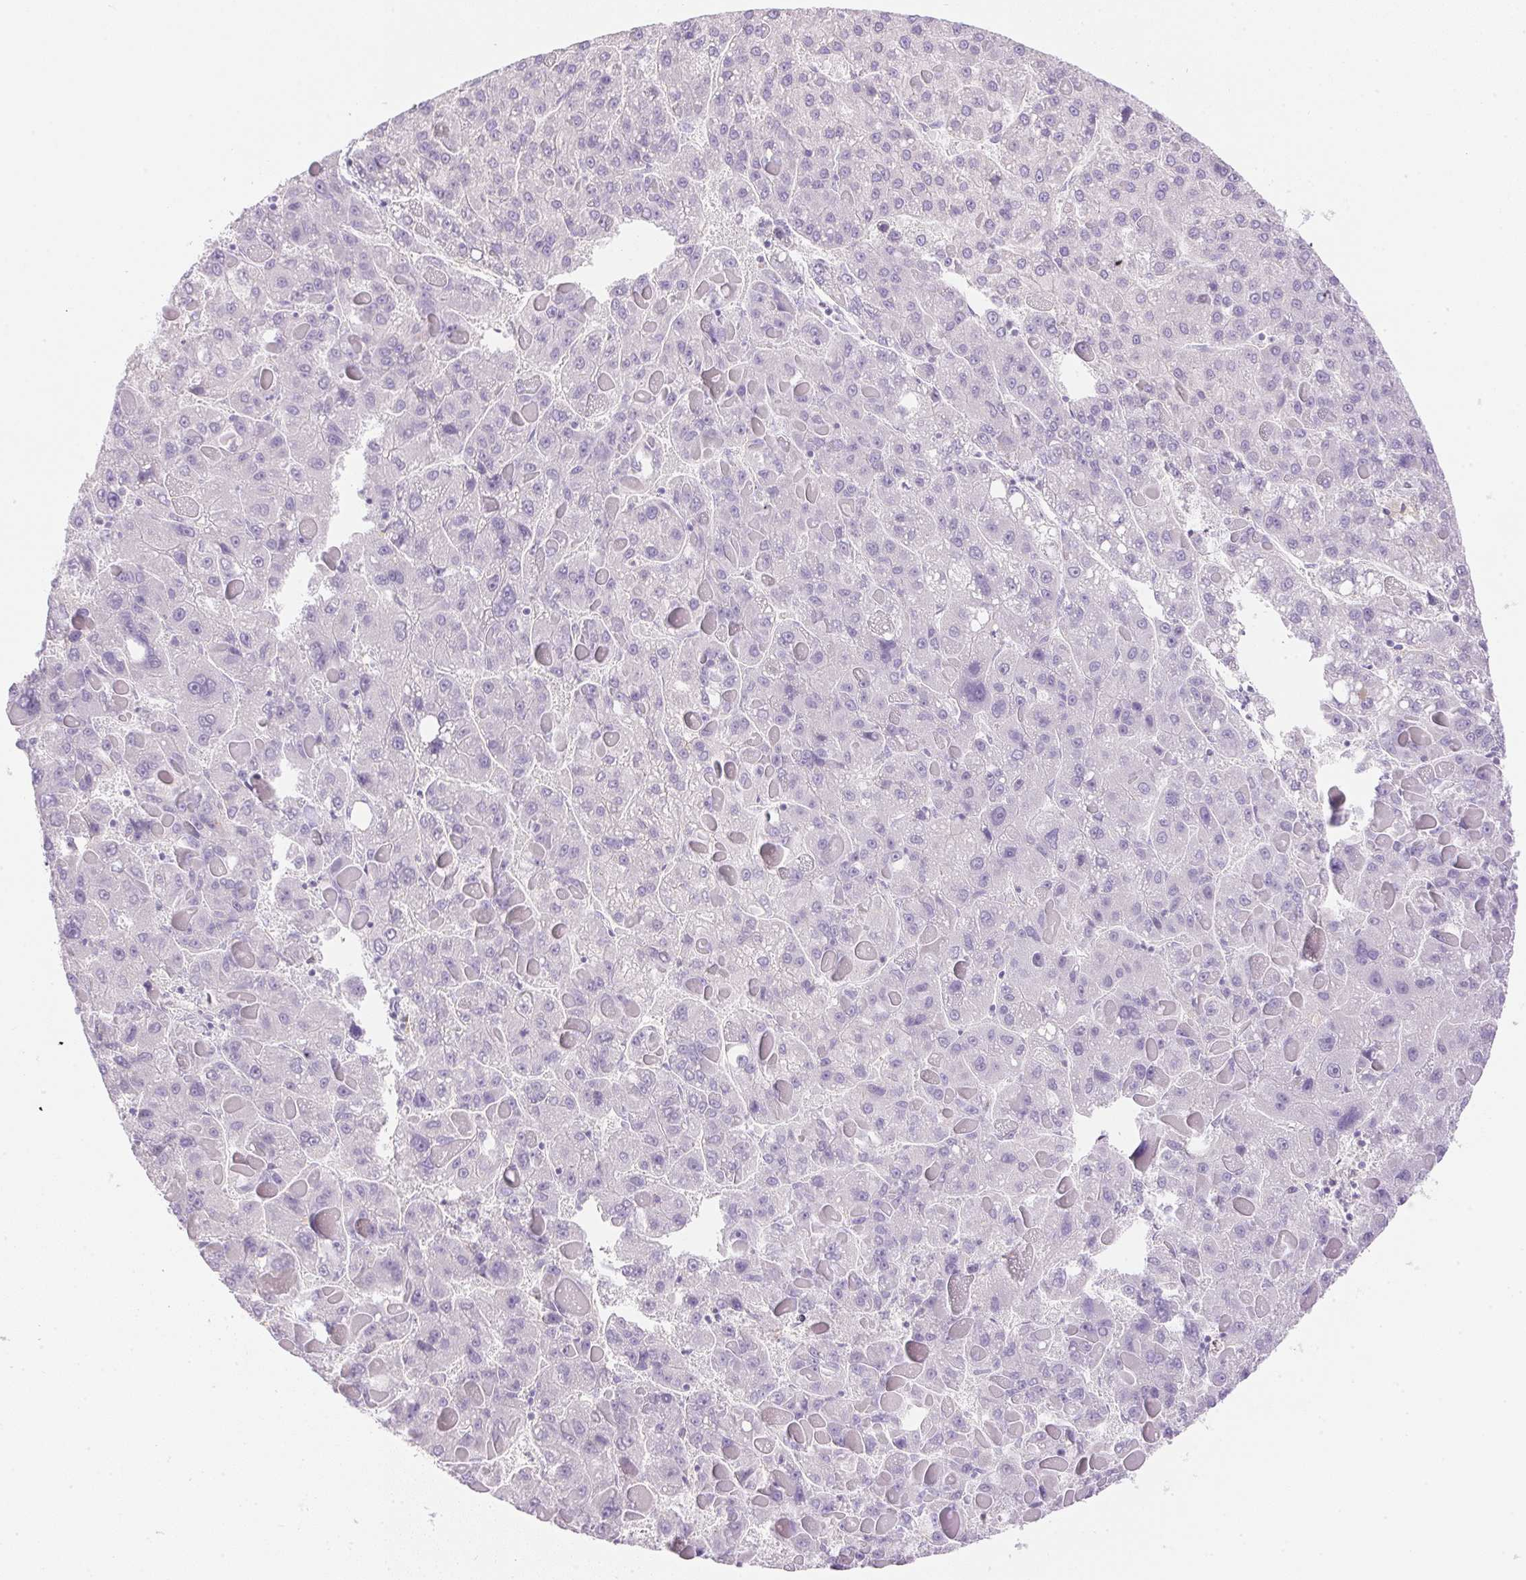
{"staining": {"intensity": "negative", "quantity": "none", "location": "none"}, "tissue": "liver cancer", "cell_type": "Tumor cells", "image_type": "cancer", "snomed": [{"axis": "morphology", "description": "Carcinoma, Hepatocellular, NOS"}, {"axis": "topography", "description": "Liver"}], "caption": "High power microscopy photomicrograph of an immunohistochemistry (IHC) photomicrograph of hepatocellular carcinoma (liver), revealing no significant expression in tumor cells. The staining is performed using DAB (3,3'-diaminobenzidine) brown chromogen with nuclei counter-stained in using hematoxylin.", "gene": "ATP6V1G3", "patient": {"sex": "female", "age": 82}}